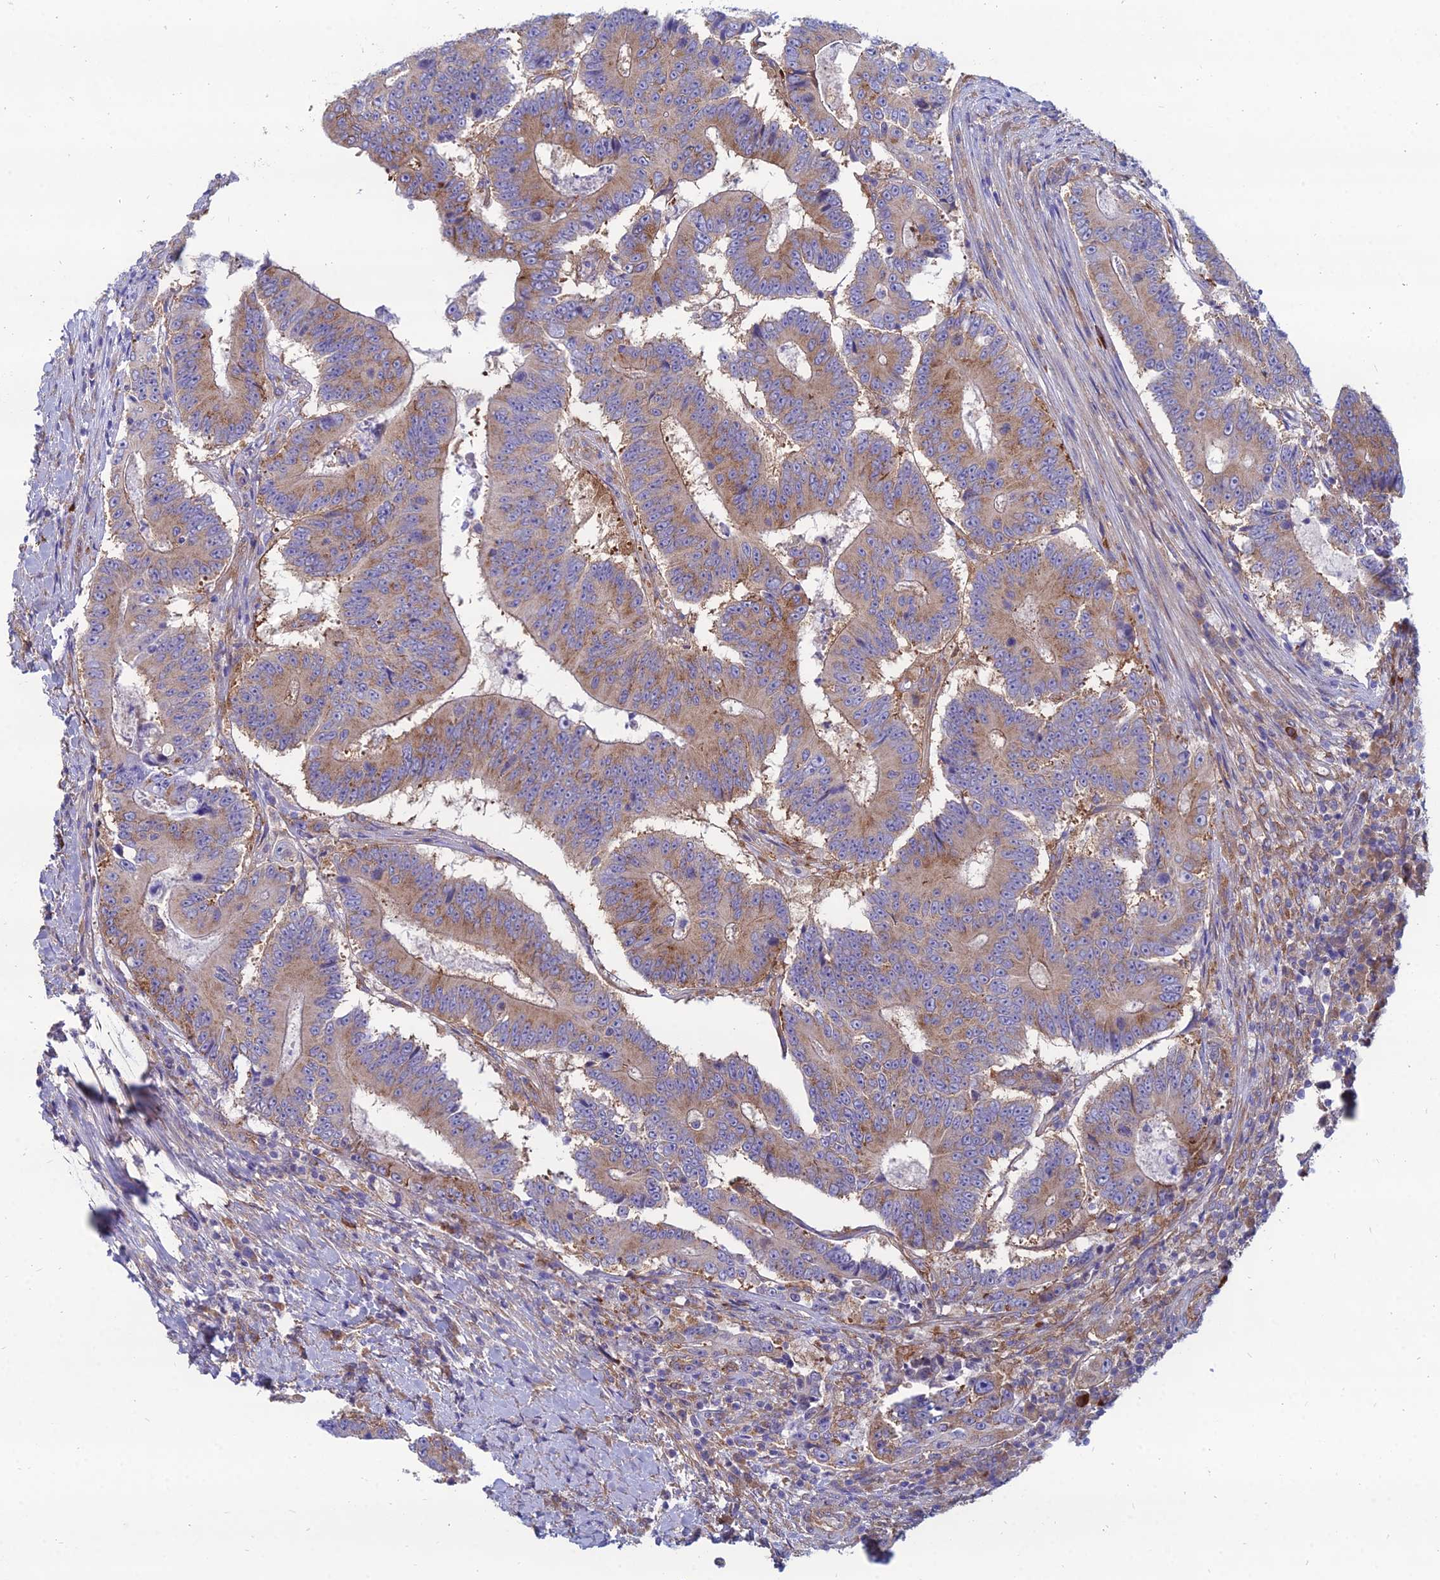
{"staining": {"intensity": "moderate", "quantity": ">75%", "location": "cytoplasmic/membranous"}, "tissue": "colorectal cancer", "cell_type": "Tumor cells", "image_type": "cancer", "snomed": [{"axis": "morphology", "description": "Adenocarcinoma, NOS"}, {"axis": "topography", "description": "Colon"}], "caption": "Moderate cytoplasmic/membranous protein expression is identified in about >75% of tumor cells in adenocarcinoma (colorectal). (DAB IHC, brown staining for protein, blue staining for nuclei).", "gene": "TXLNA", "patient": {"sex": "male", "age": 83}}